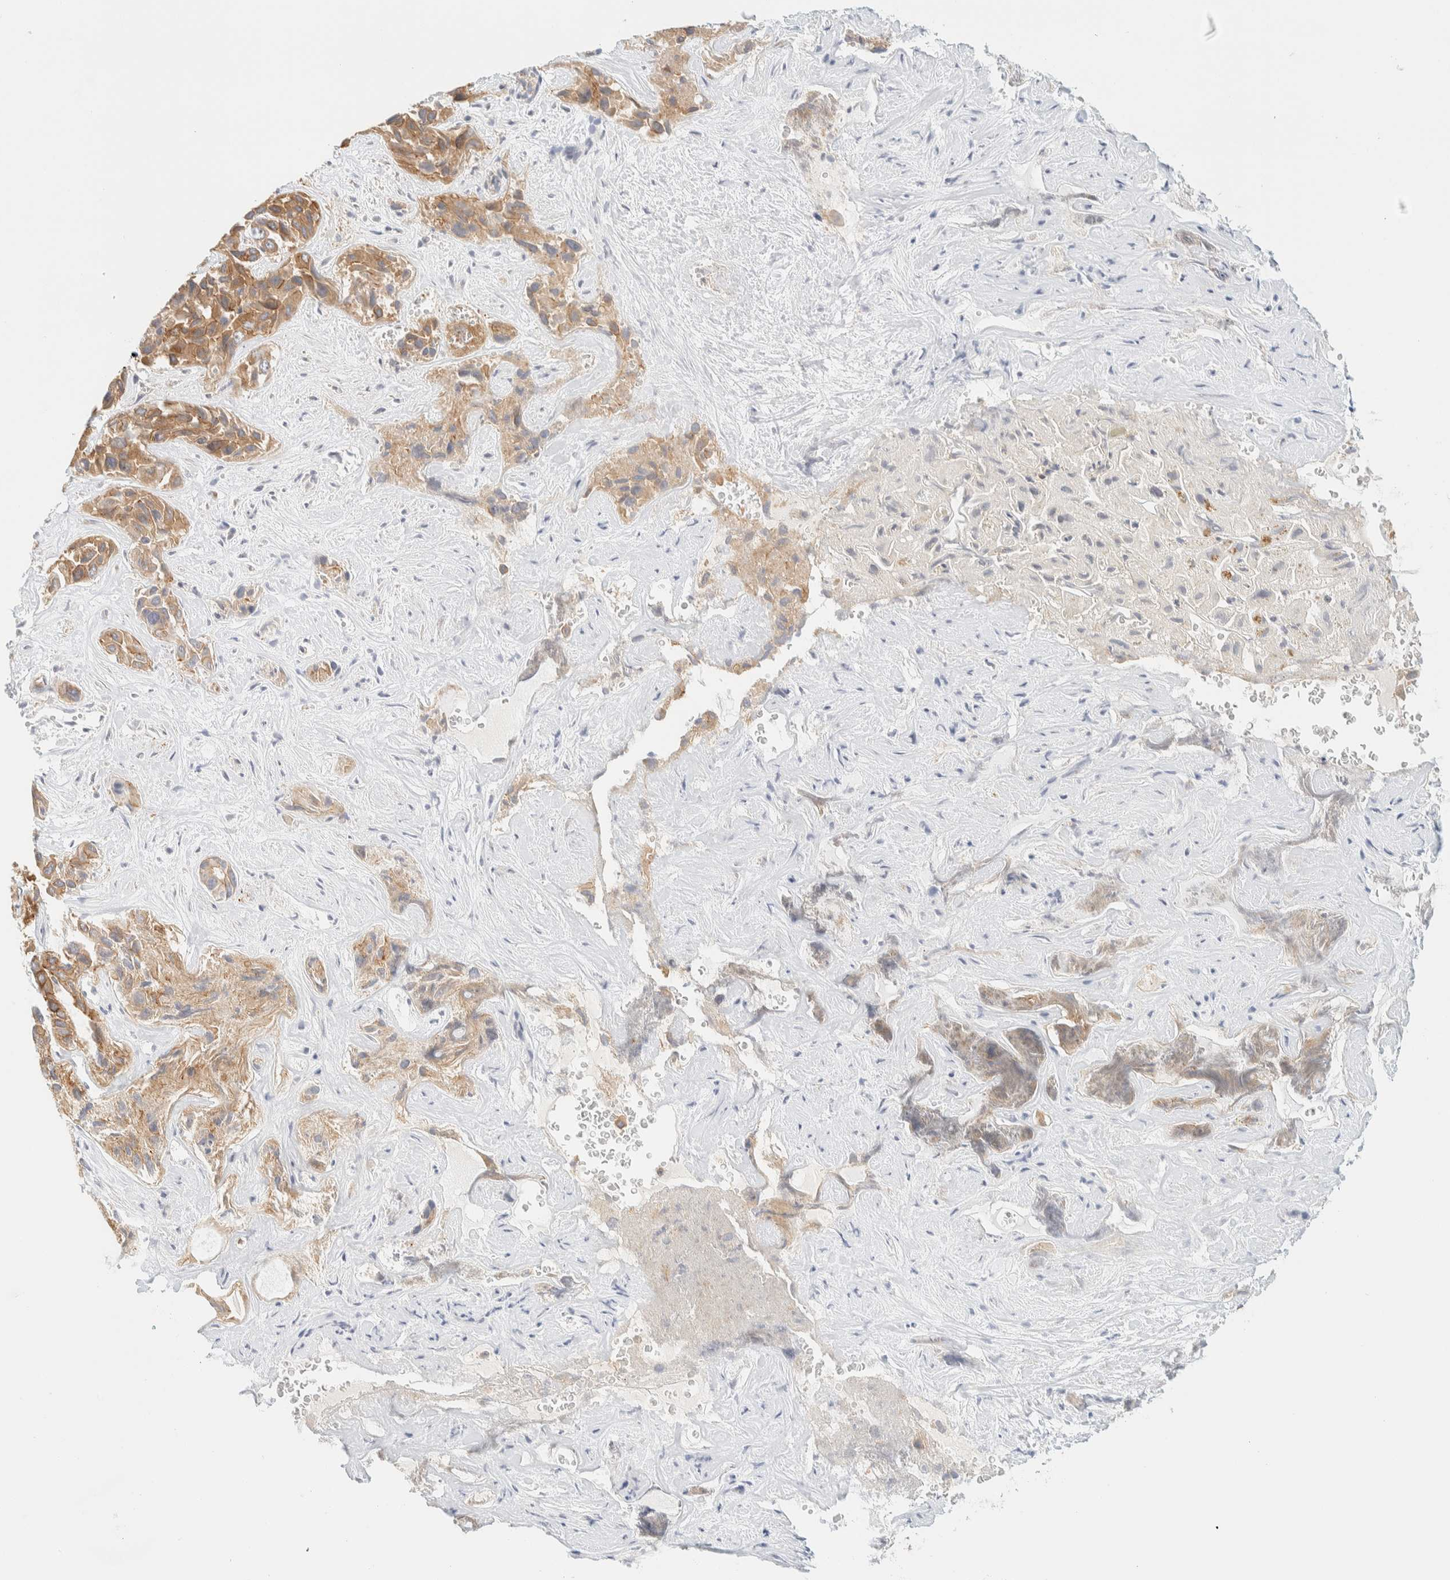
{"staining": {"intensity": "moderate", "quantity": ">75%", "location": "cytoplasmic/membranous"}, "tissue": "liver cancer", "cell_type": "Tumor cells", "image_type": "cancer", "snomed": [{"axis": "morphology", "description": "Cholangiocarcinoma"}, {"axis": "topography", "description": "Liver"}], "caption": "Protein staining of liver cholangiocarcinoma tissue demonstrates moderate cytoplasmic/membranous positivity in about >75% of tumor cells. The staining is performed using DAB brown chromogen to label protein expression. The nuclei are counter-stained blue using hematoxylin.", "gene": "TBC1D8B", "patient": {"sex": "female", "age": 52}}